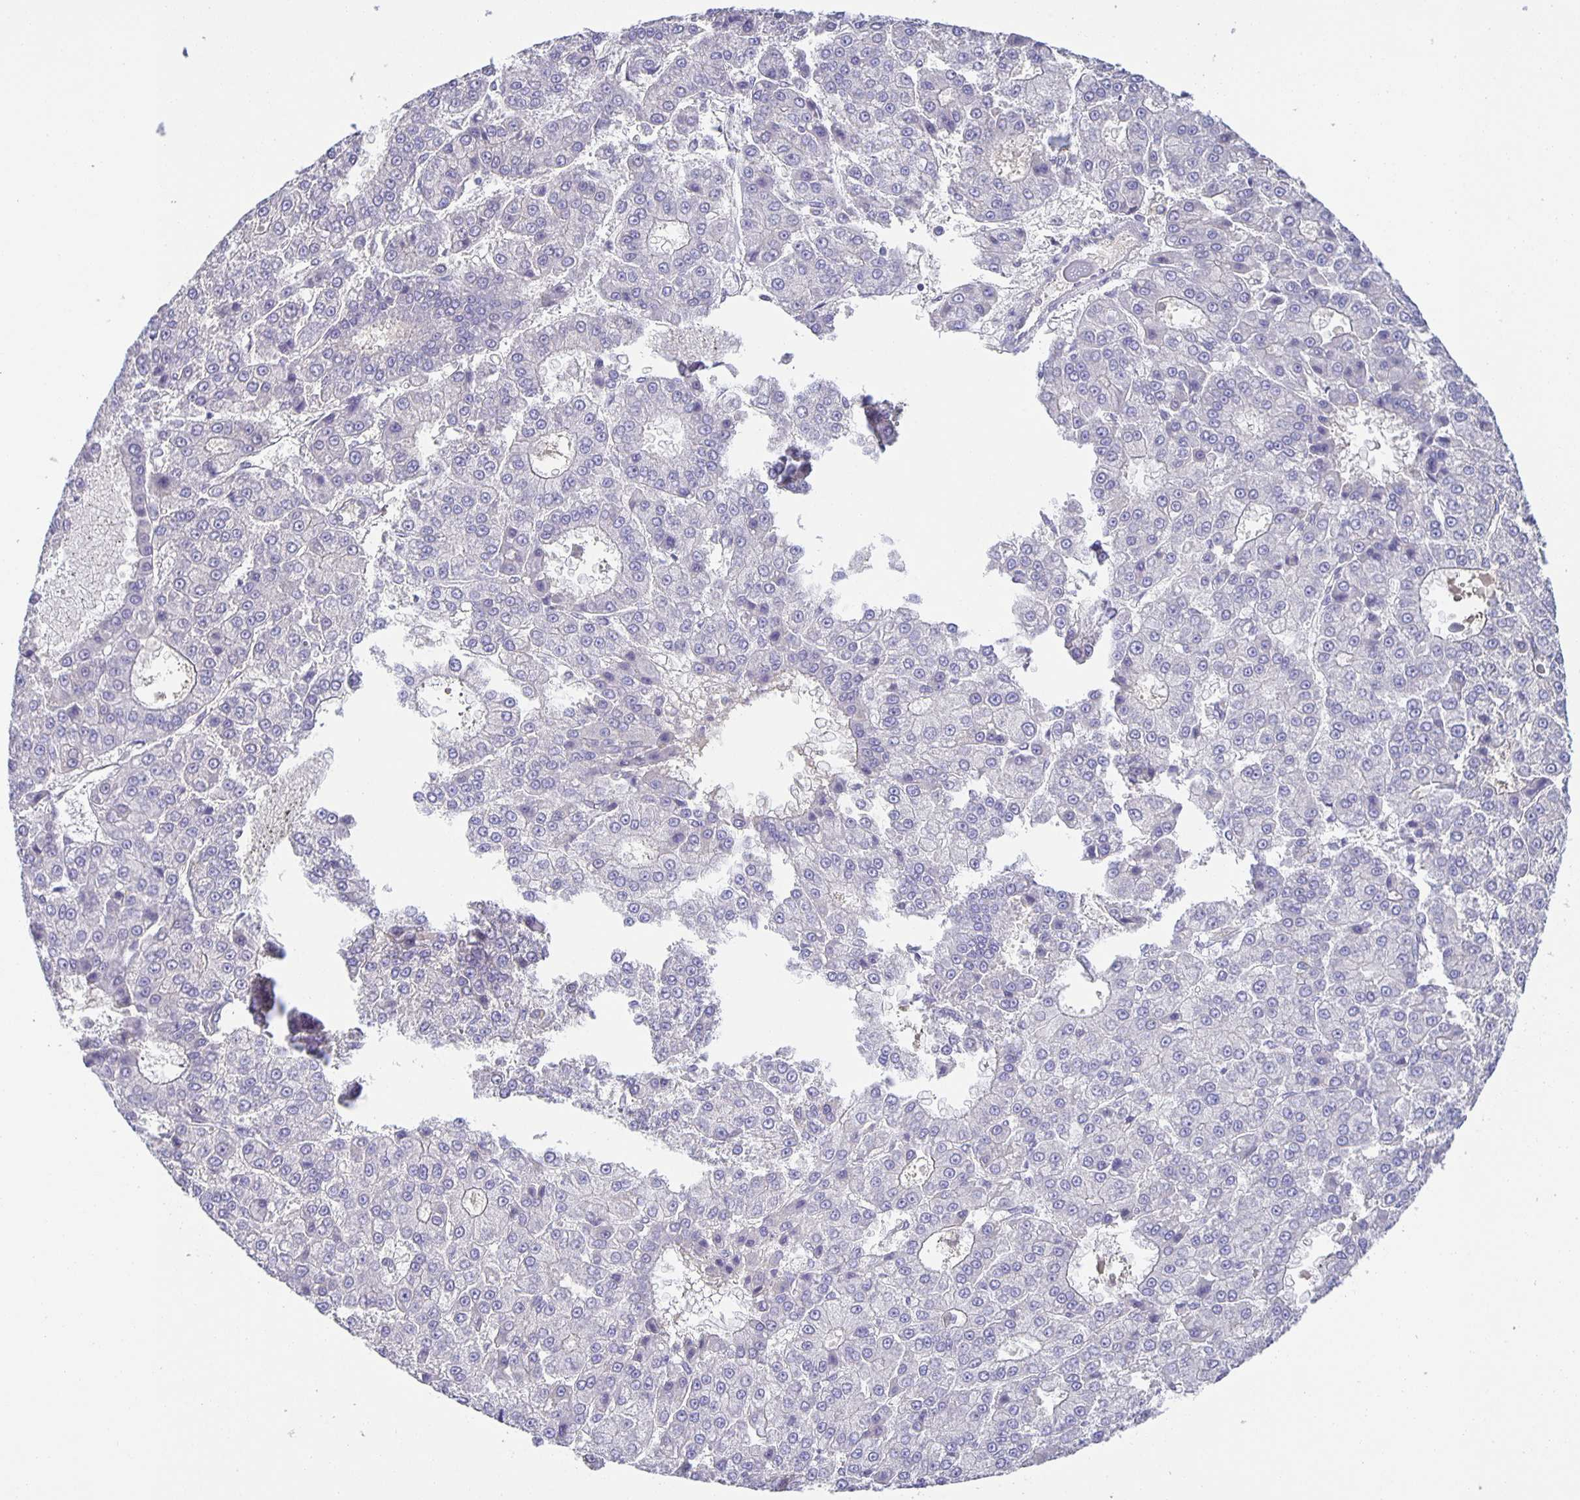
{"staining": {"intensity": "negative", "quantity": "none", "location": "none"}, "tissue": "liver cancer", "cell_type": "Tumor cells", "image_type": "cancer", "snomed": [{"axis": "morphology", "description": "Carcinoma, Hepatocellular, NOS"}, {"axis": "topography", "description": "Liver"}], "caption": "This image is of liver cancer stained with immunohistochemistry (IHC) to label a protein in brown with the nuclei are counter-stained blue. There is no positivity in tumor cells.", "gene": "PTPN3", "patient": {"sex": "male", "age": 70}}